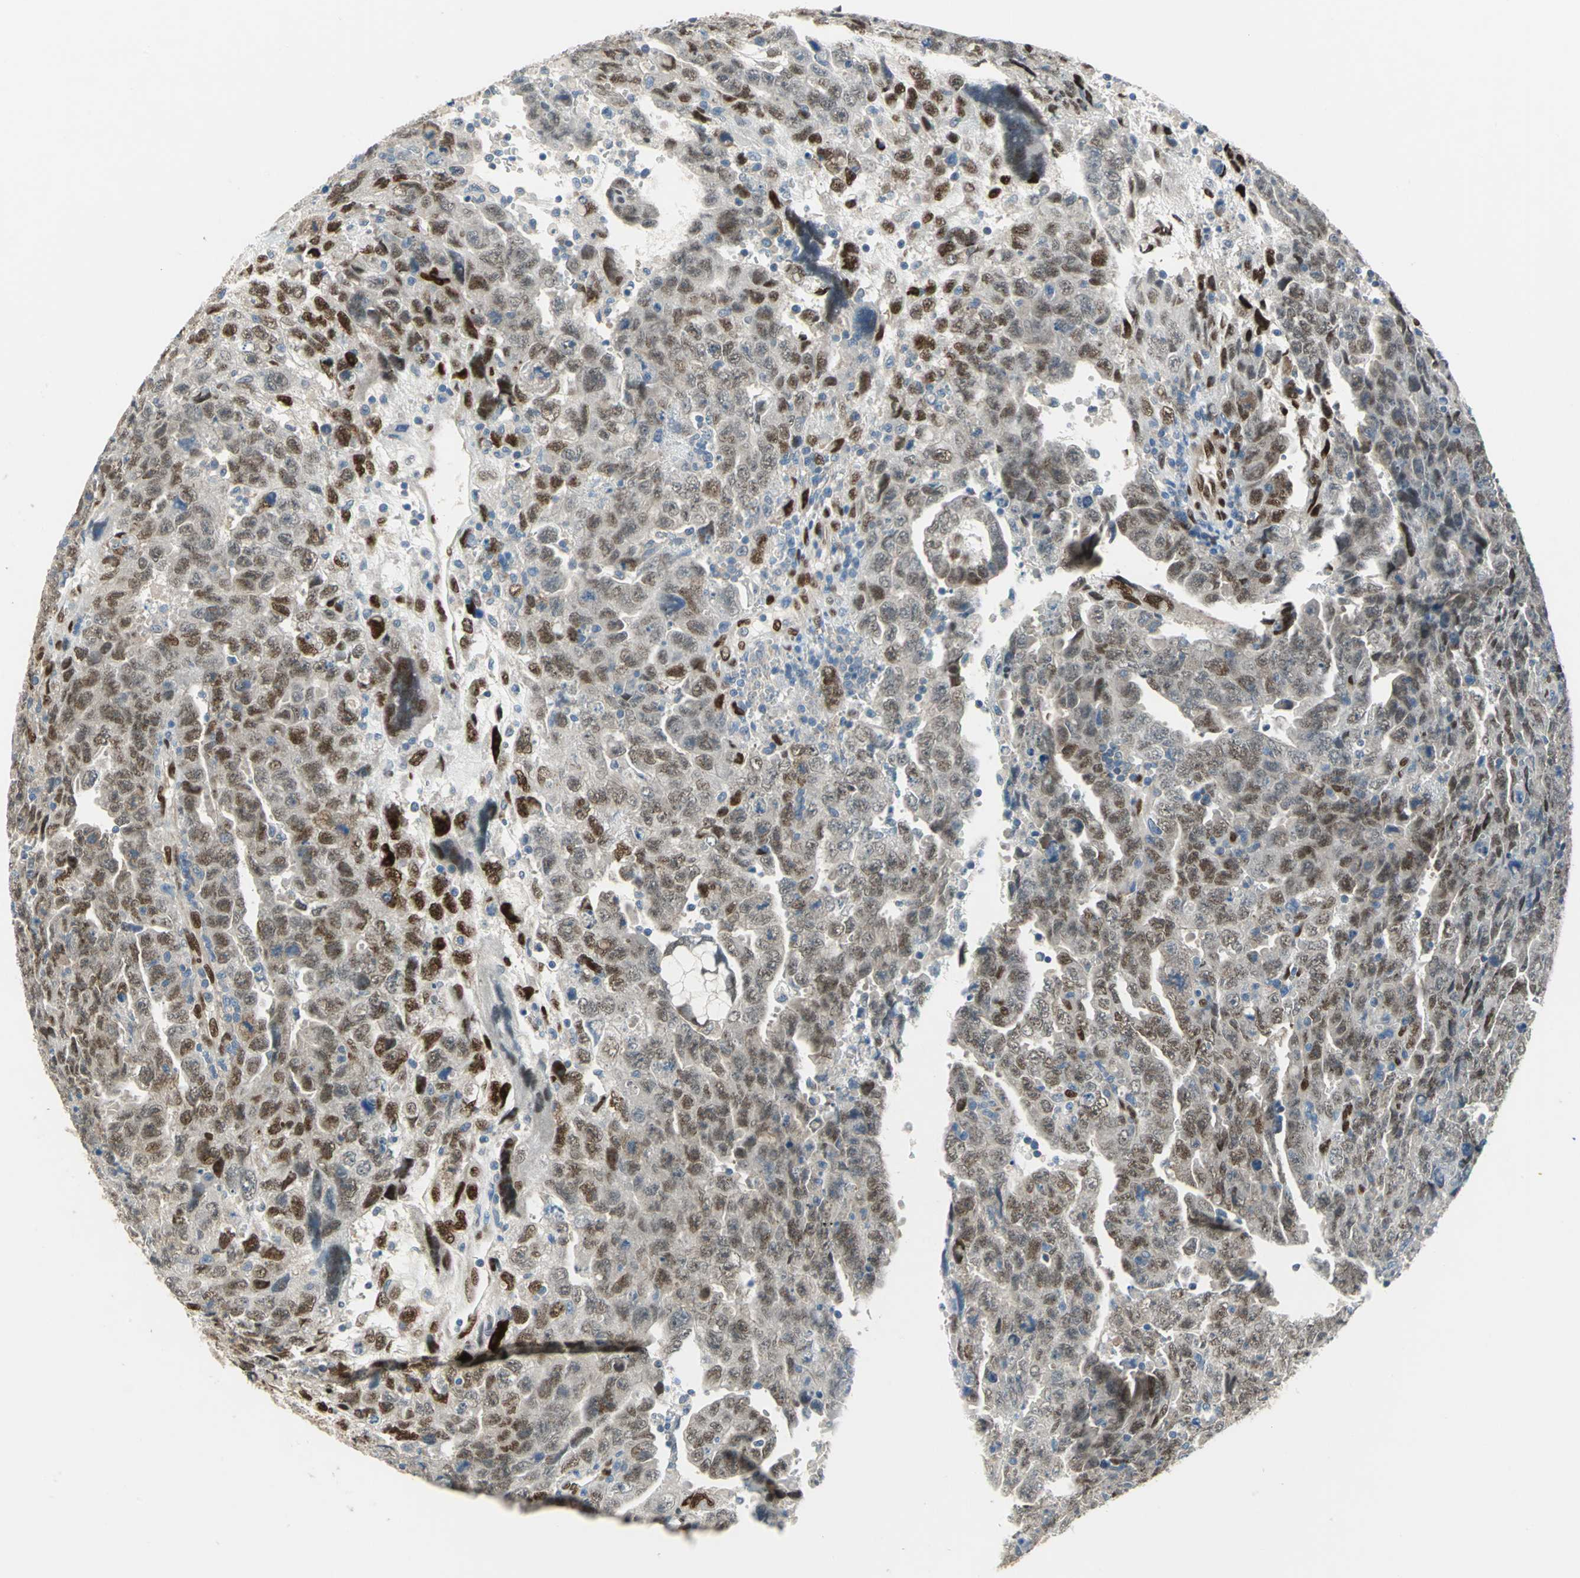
{"staining": {"intensity": "moderate", "quantity": ">75%", "location": "cytoplasmic/membranous,nuclear"}, "tissue": "testis cancer", "cell_type": "Tumor cells", "image_type": "cancer", "snomed": [{"axis": "morphology", "description": "Carcinoma, Embryonal, NOS"}, {"axis": "topography", "description": "Testis"}], "caption": "Protein expression analysis of human testis embryonal carcinoma reveals moderate cytoplasmic/membranous and nuclear staining in approximately >75% of tumor cells.", "gene": "RBFOX2", "patient": {"sex": "male", "age": 28}}